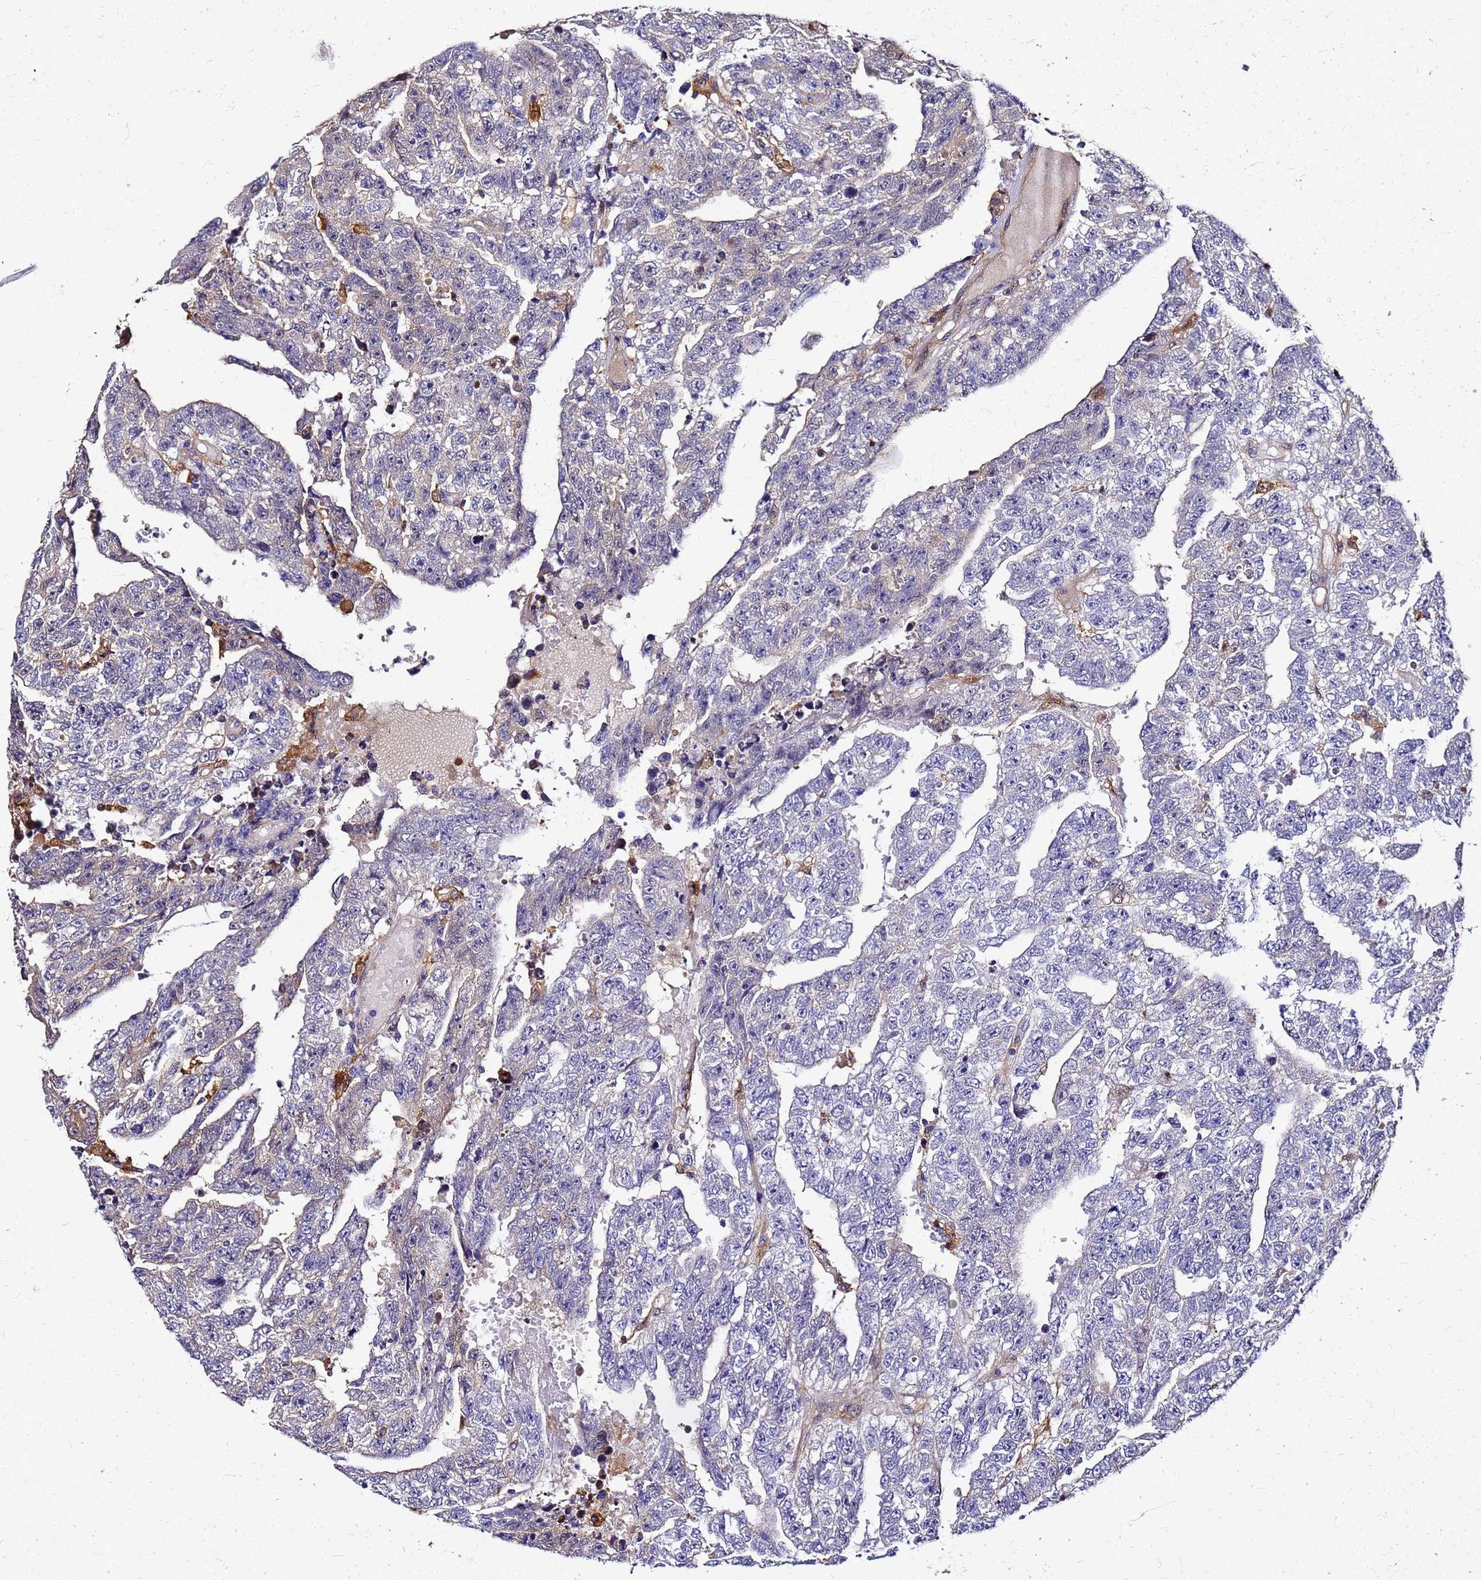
{"staining": {"intensity": "negative", "quantity": "none", "location": "none"}, "tissue": "testis cancer", "cell_type": "Tumor cells", "image_type": "cancer", "snomed": [{"axis": "morphology", "description": "Carcinoma, Embryonal, NOS"}, {"axis": "topography", "description": "Testis"}], "caption": "Human testis cancer (embryonal carcinoma) stained for a protein using IHC displays no expression in tumor cells.", "gene": "S100A11", "patient": {"sex": "male", "age": 25}}